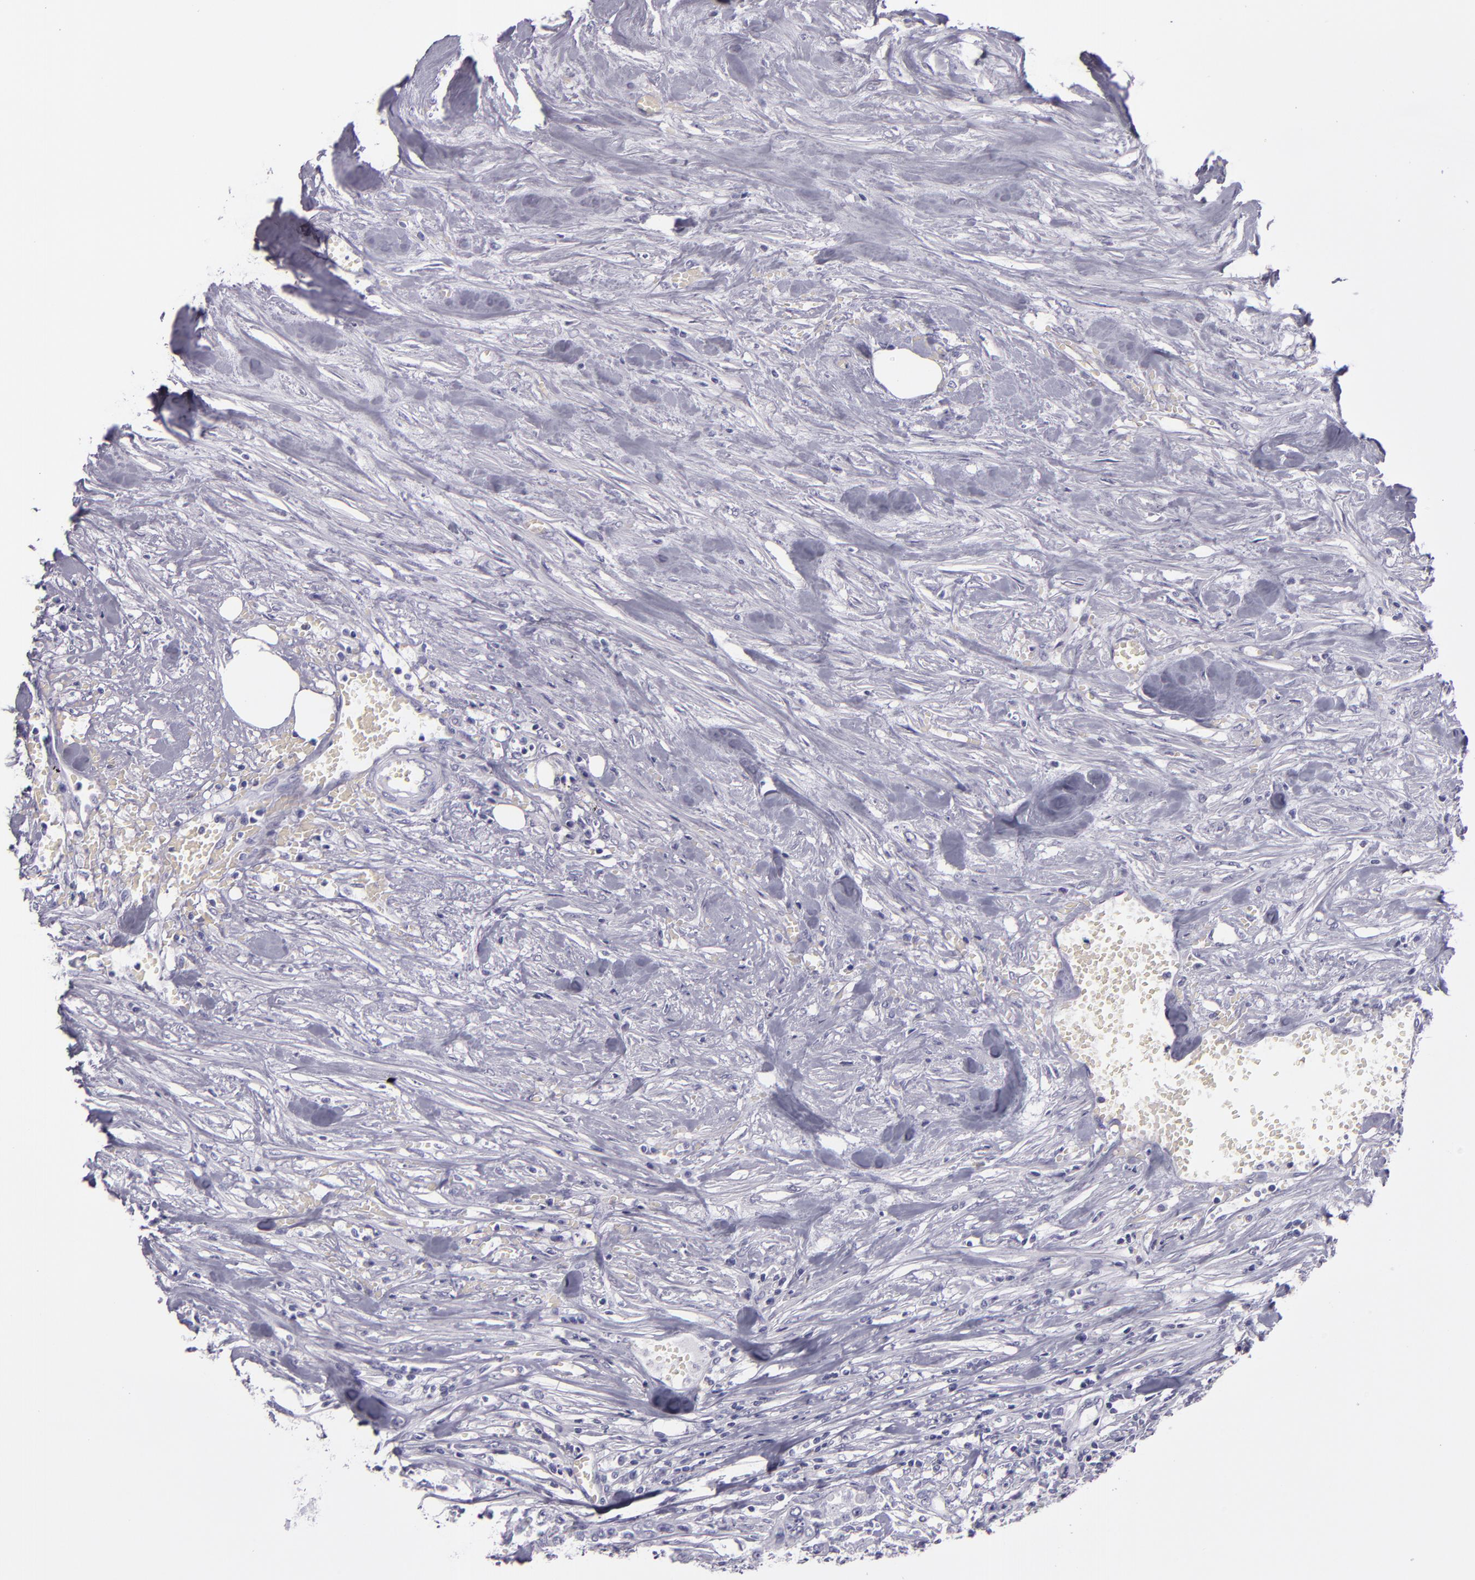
{"staining": {"intensity": "negative", "quantity": "none", "location": "none"}, "tissue": "urothelial cancer", "cell_type": "Tumor cells", "image_type": "cancer", "snomed": [{"axis": "morphology", "description": "Urothelial carcinoma, High grade"}, {"axis": "topography", "description": "Urinary bladder"}], "caption": "Immunohistochemical staining of high-grade urothelial carcinoma exhibits no significant expression in tumor cells.", "gene": "CR2", "patient": {"sex": "male", "age": 74}}